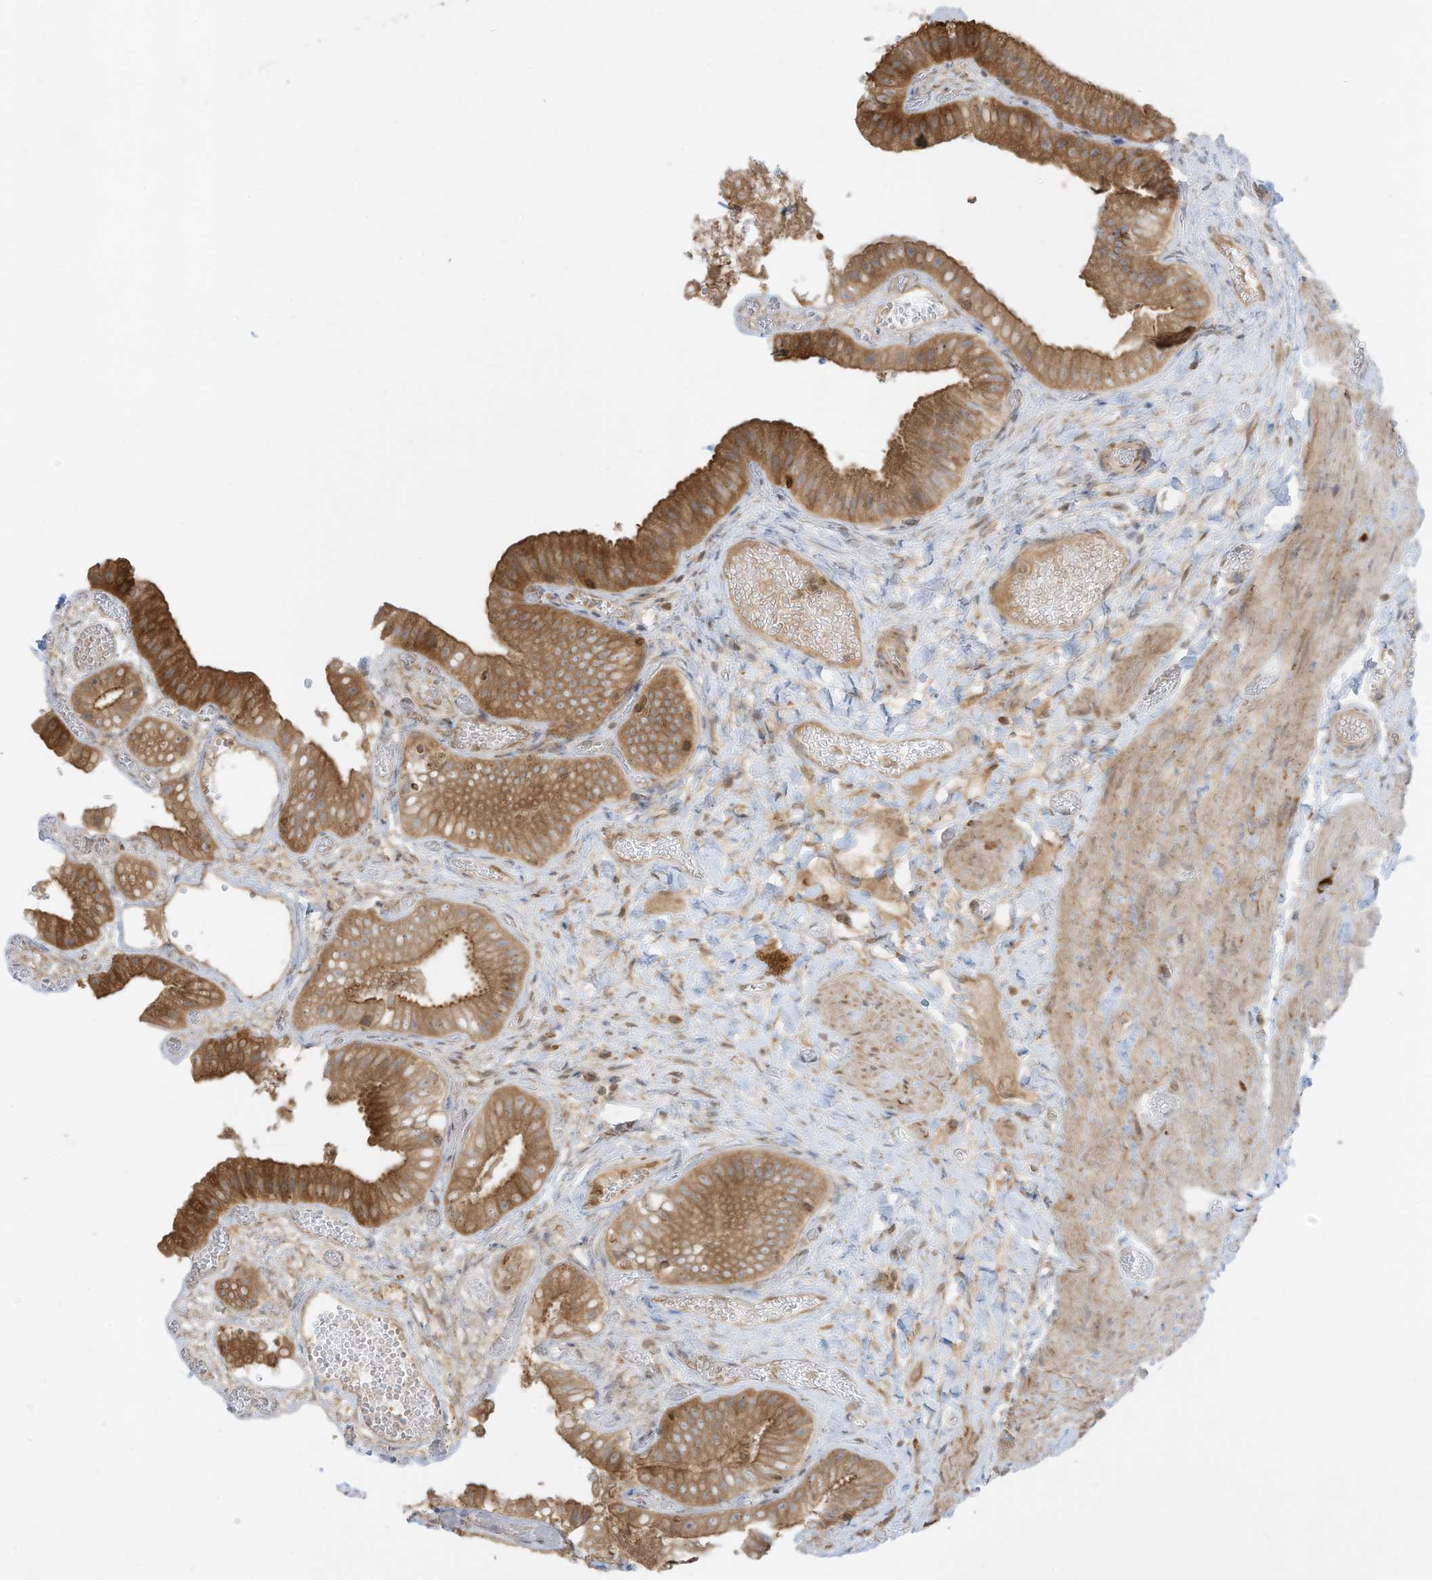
{"staining": {"intensity": "strong", "quantity": ">75%", "location": "cytoplasmic/membranous"}, "tissue": "gallbladder", "cell_type": "Glandular cells", "image_type": "normal", "snomed": [{"axis": "morphology", "description": "Normal tissue, NOS"}, {"axis": "topography", "description": "Gallbladder"}], "caption": "Immunohistochemistry histopathology image of normal human gallbladder stained for a protein (brown), which reveals high levels of strong cytoplasmic/membranous positivity in about >75% of glandular cells.", "gene": "SLC25A12", "patient": {"sex": "female", "age": 64}}